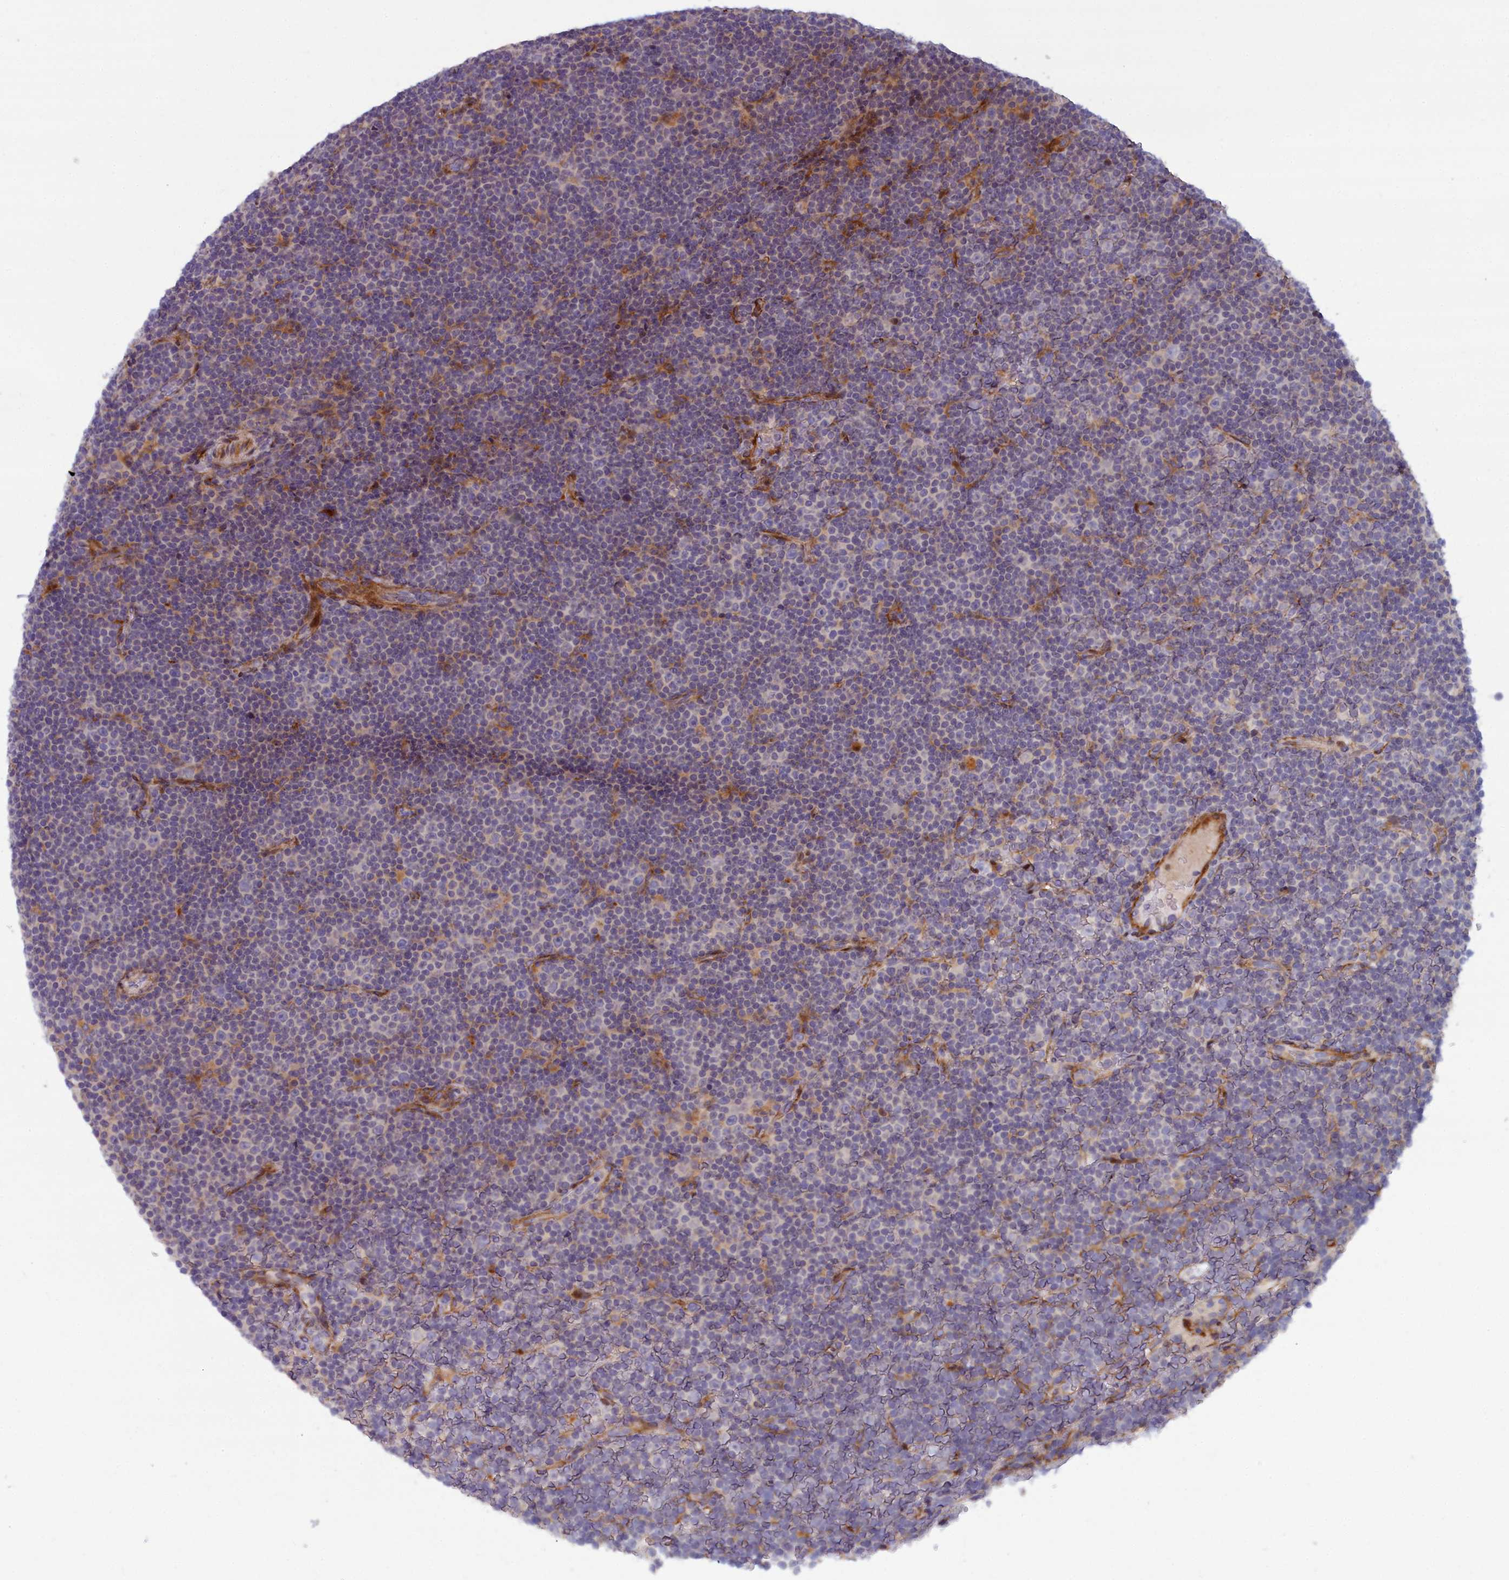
{"staining": {"intensity": "negative", "quantity": "none", "location": "none"}, "tissue": "lymphoma", "cell_type": "Tumor cells", "image_type": "cancer", "snomed": [{"axis": "morphology", "description": "Malignant lymphoma, non-Hodgkin's type, Low grade"}, {"axis": "topography", "description": "Lymph node"}], "caption": "The histopathology image displays no significant expression in tumor cells of lymphoma.", "gene": "B9D2", "patient": {"sex": "female", "age": 67}}